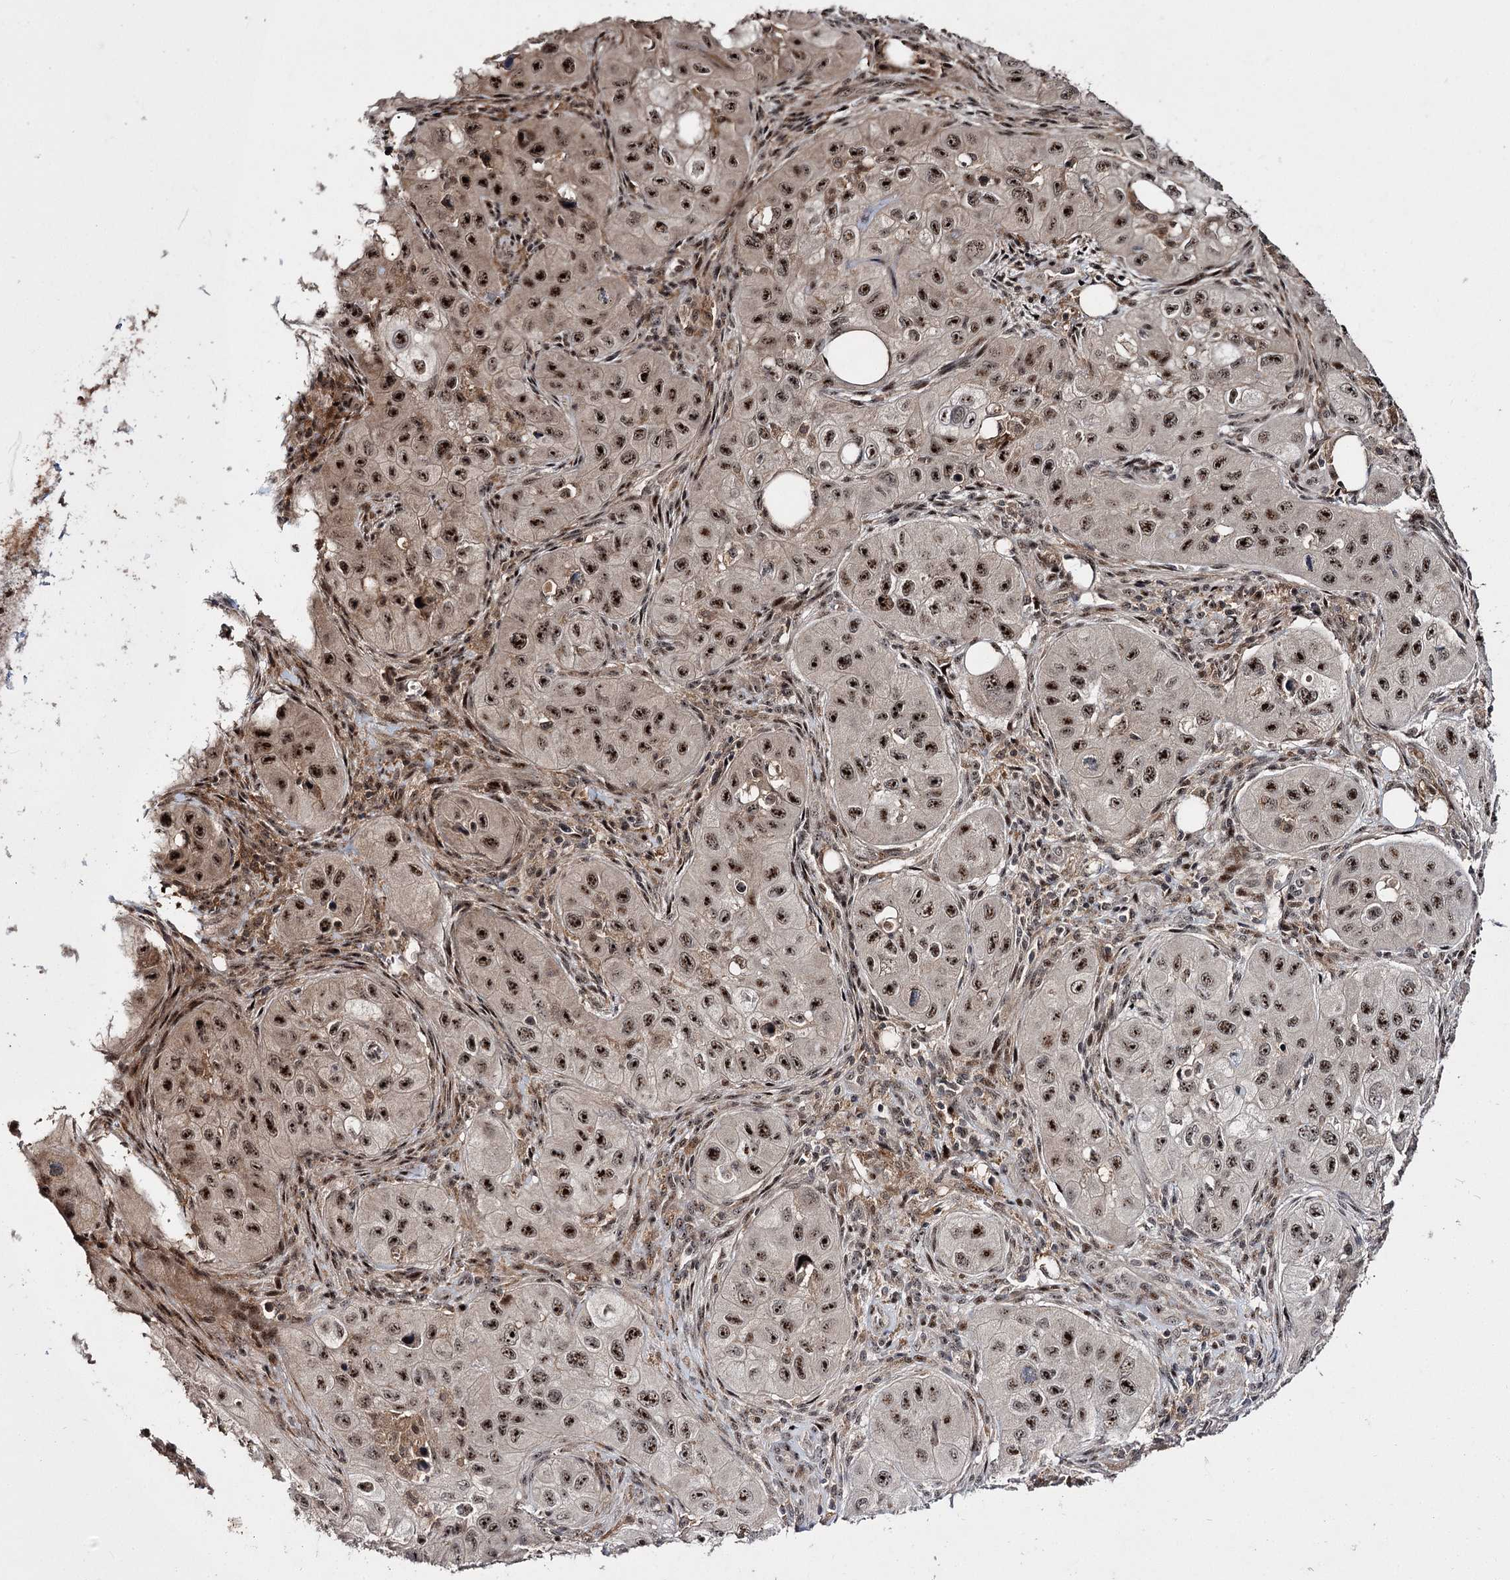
{"staining": {"intensity": "strong", "quantity": ">75%", "location": "nuclear"}, "tissue": "skin cancer", "cell_type": "Tumor cells", "image_type": "cancer", "snomed": [{"axis": "morphology", "description": "Squamous cell carcinoma, NOS"}, {"axis": "topography", "description": "Skin"}, {"axis": "topography", "description": "Subcutis"}], "caption": "This is an image of immunohistochemistry staining of skin cancer (squamous cell carcinoma), which shows strong expression in the nuclear of tumor cells.", "gene": "MKNK2", "patient": {"sex": "male", "age": 73}}